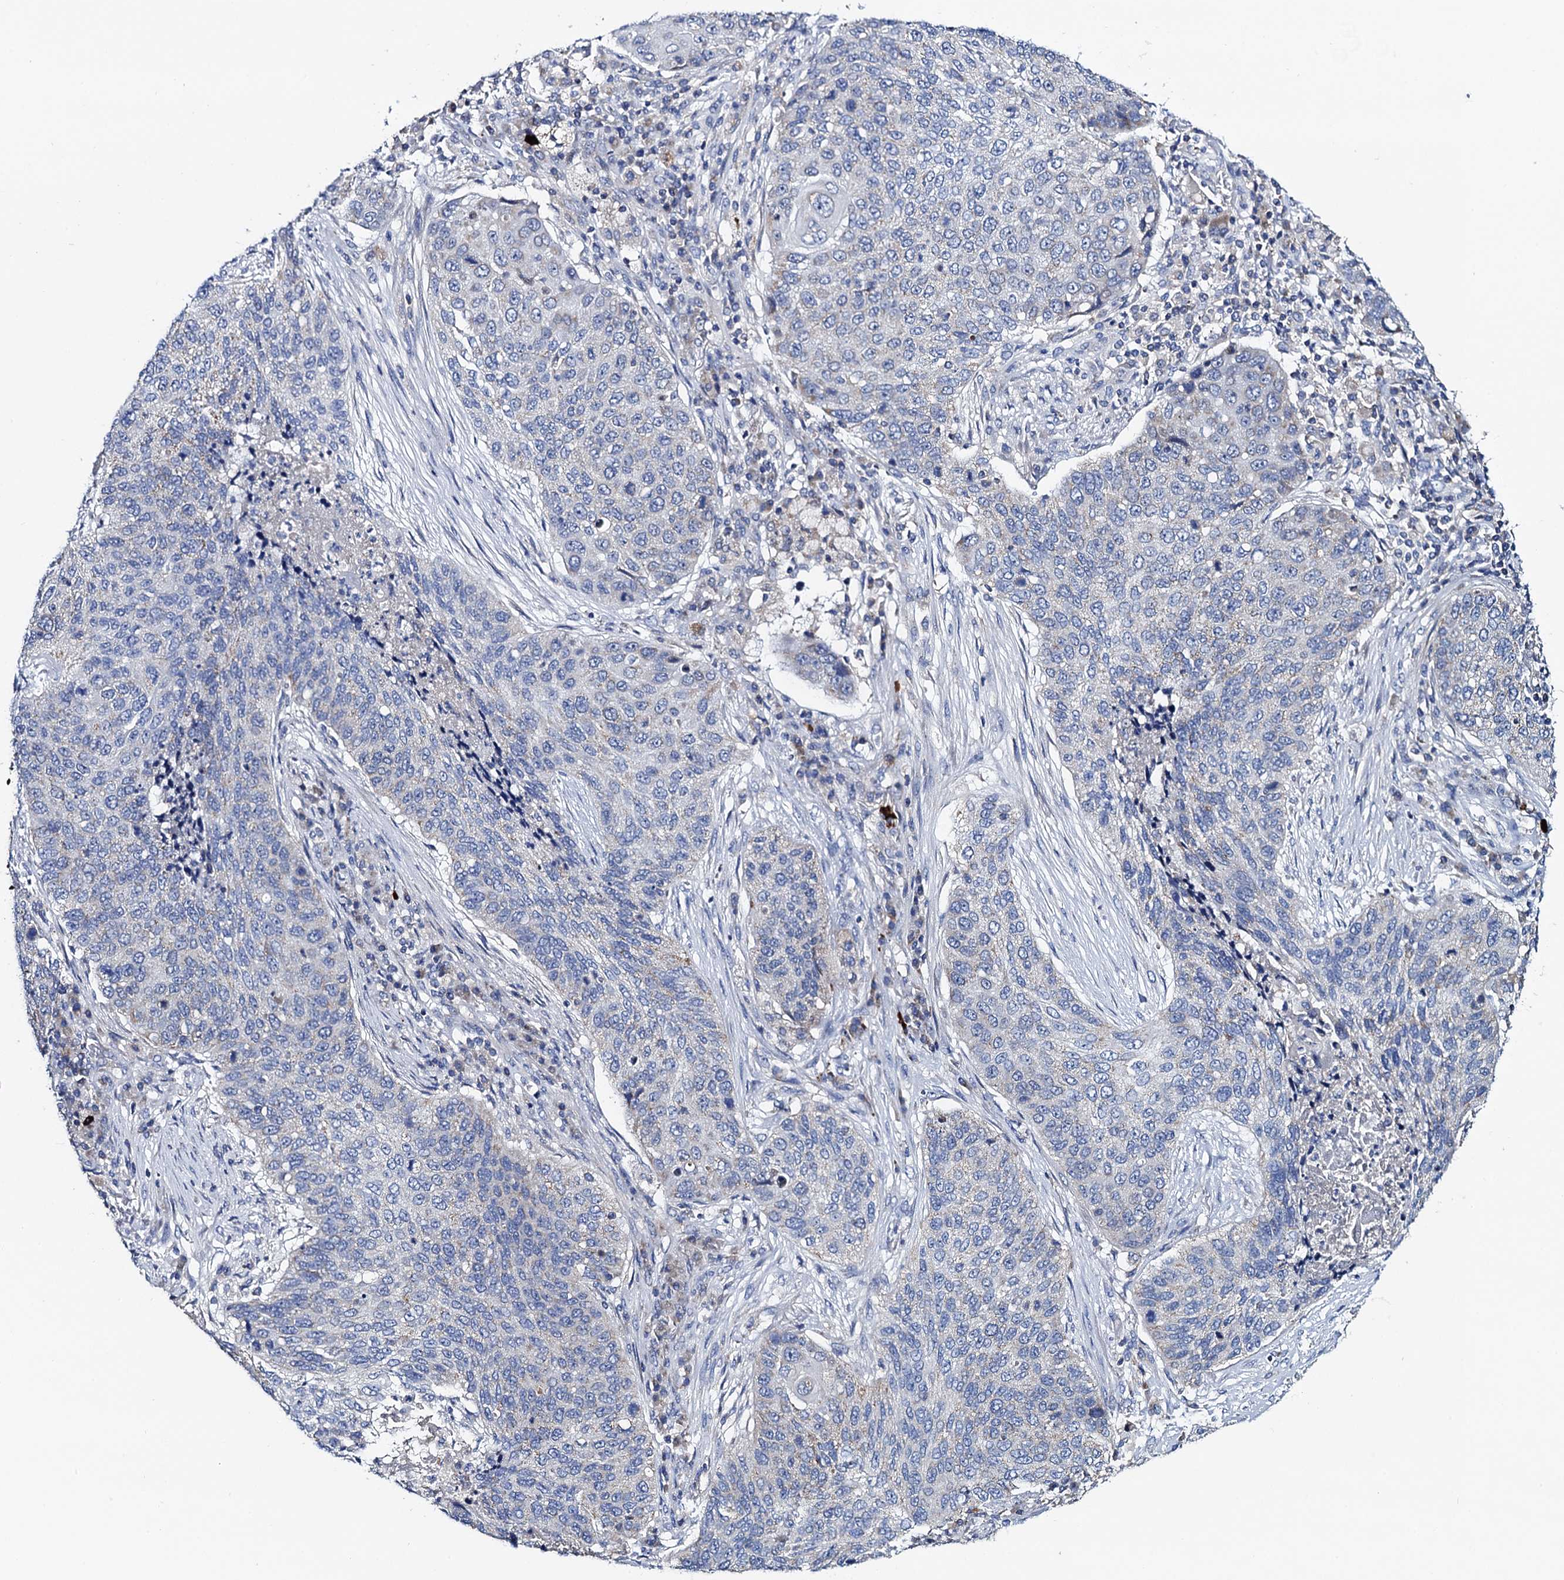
{"staining": {"intensity": "negative", "quantity": "none", "location": "none"}, "tissue": "lung cancer", "cell_type": "Tumor cells", "image_type": "cancer", "snomed": [{"axis": "morphology", "description": "Squamous cell carcinoma, NOS"}, {"axis": "topography", "description": "Lung"}], "caption": "Tumor cells are negative for brown protein staining in squamous cell carcinoma (lung).", "gene": "MRPL48", "patient": {"sex": "female", "age": 63}}